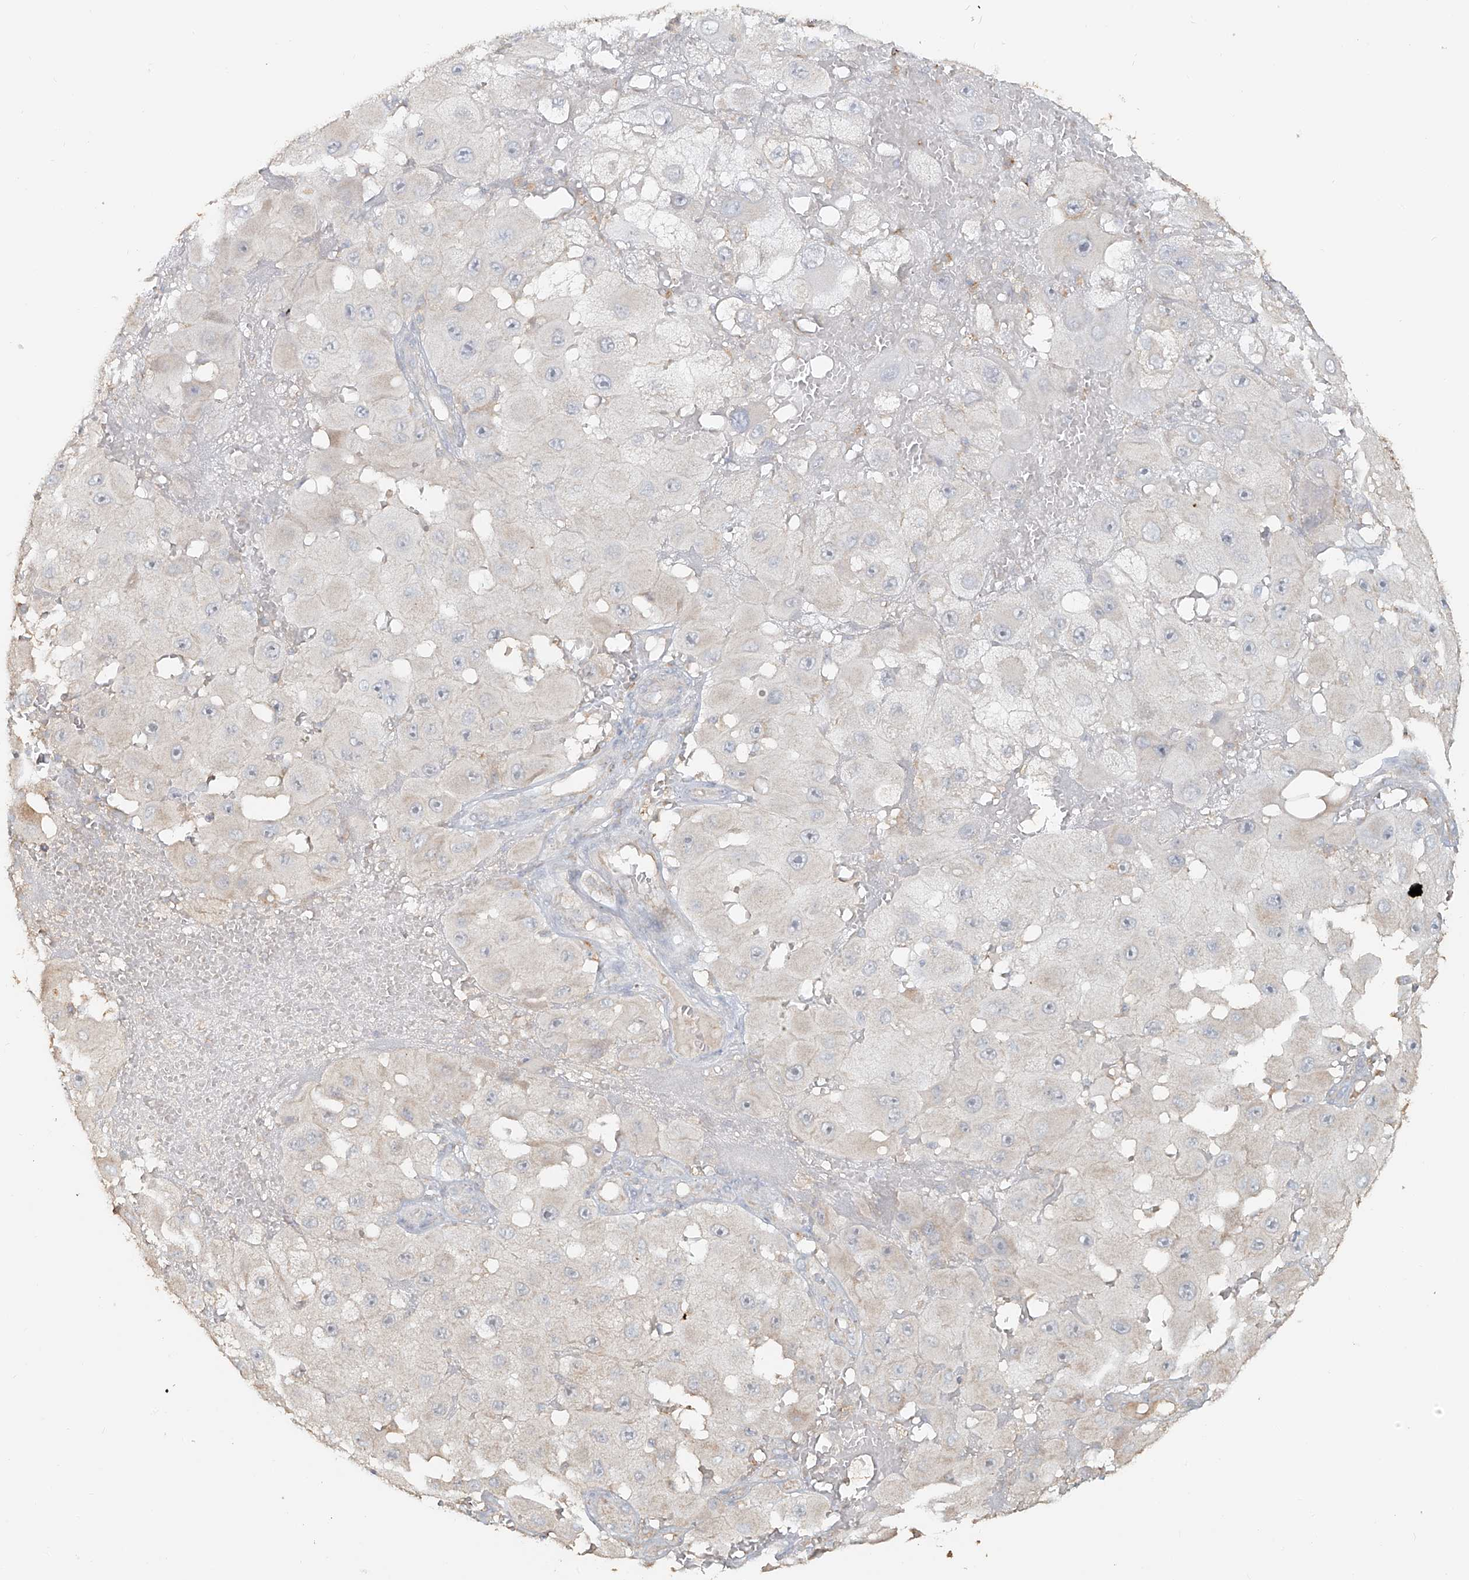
{"staining": {"intensity": "negative", "quantity": "none", "location": "none"}, "tissue": "melanoma", "cell_type": "Tumor cells", "image_type": "cancer", "snomed": [{"axis": "morphology", "description": "Malignant melanoma, NOS"}, {"axis": "topography", "description": "Skin"}], "caption": "IHC image of malignant melanoma stained for a protein (brown), which demonstrates no expression in tumor cells.", "gene": "NPHS1", "patient": {"sex": "female", "age": 81}}